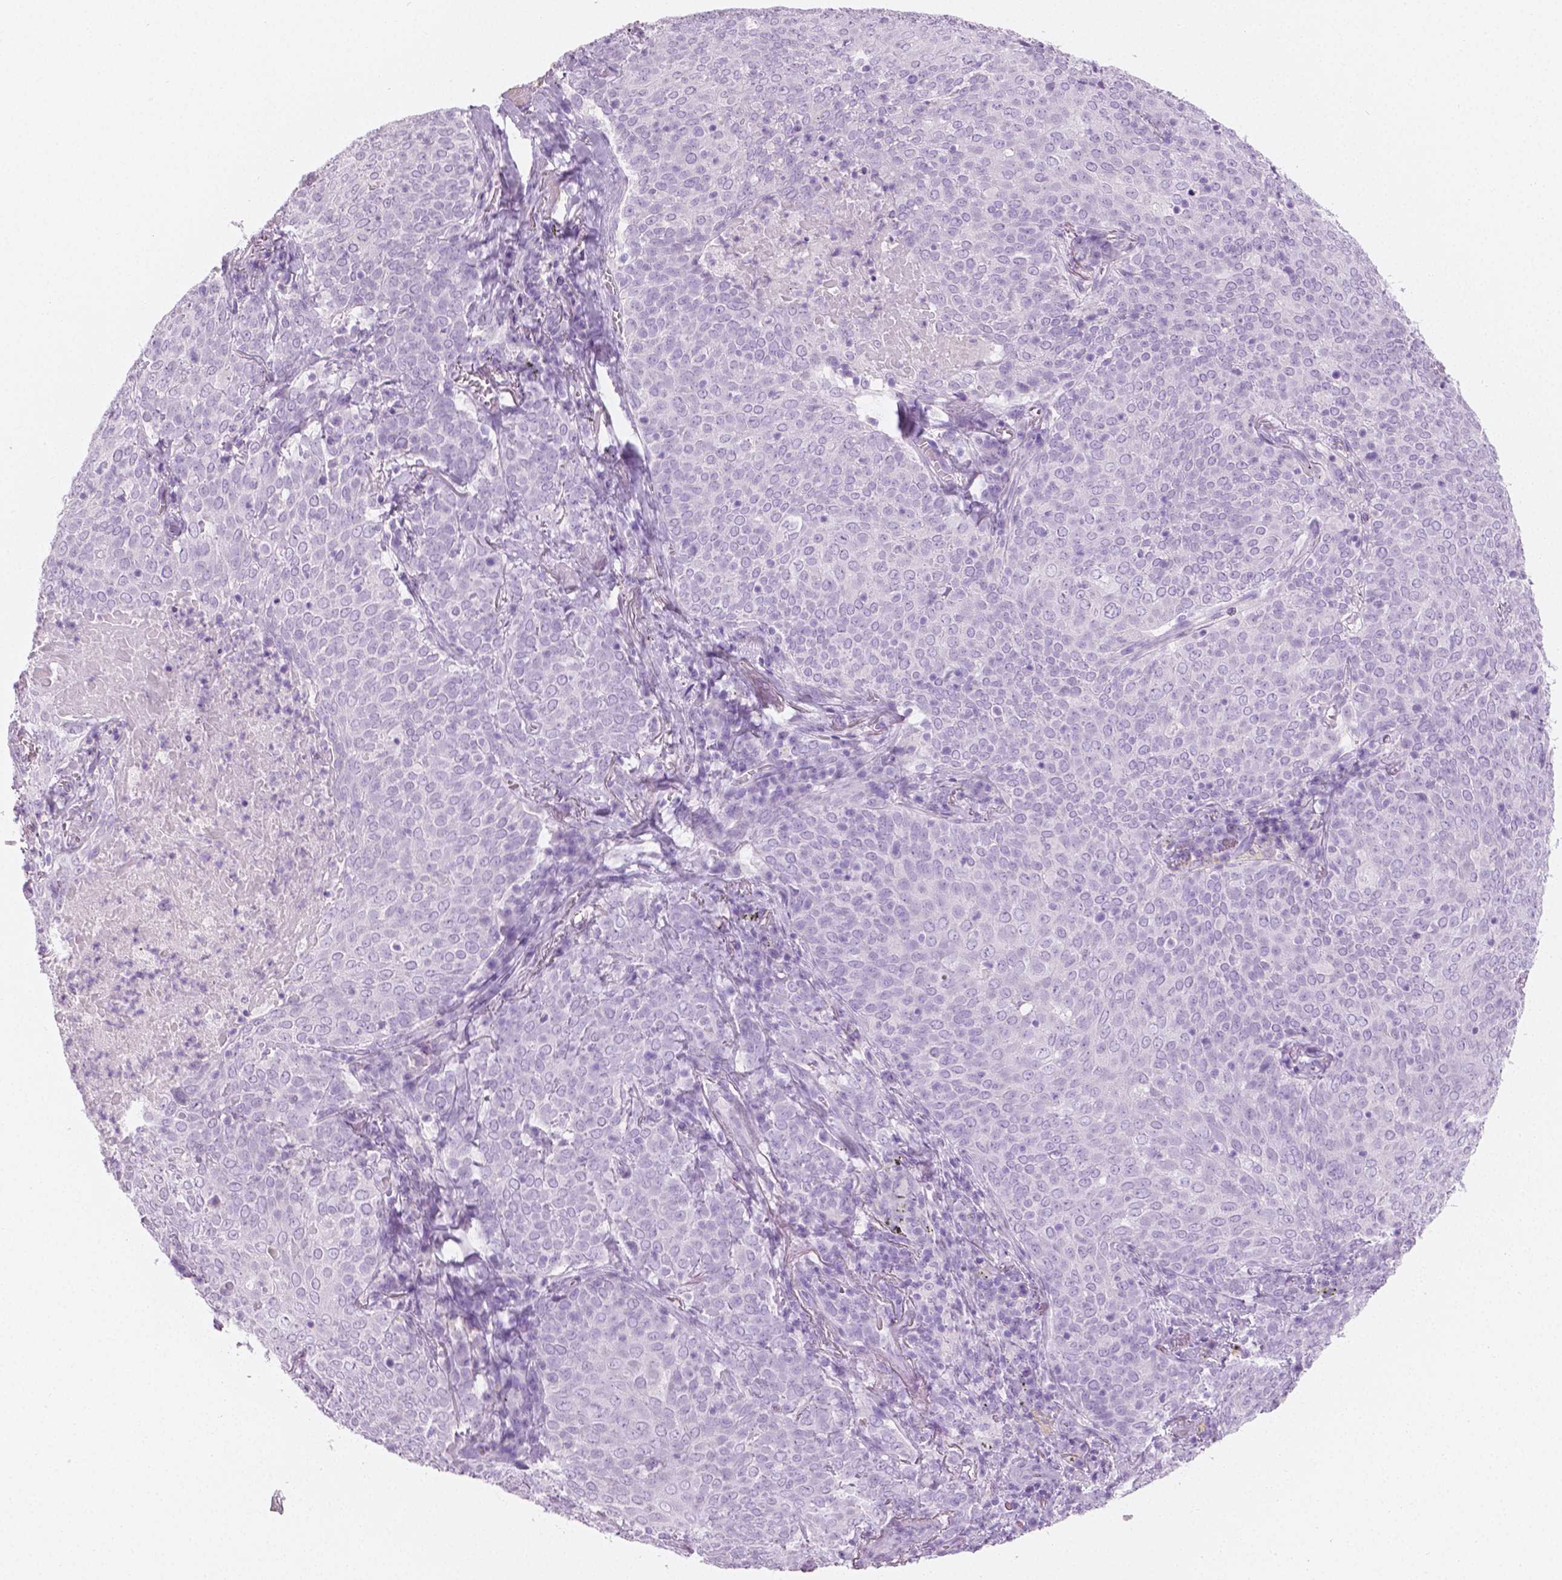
{"staining": {"intensity": "negative", "quantity": "none", "location": "none"}, "tissue": "lung cancer", "cell_type": "Tumor cells", "image_type": "cancer", "snomed": [{"axis": "morphology", "description": "Squamous cell carcinoma, NOS"}, {"axis": "topography", "description": "Lung"}], "caption": "A high-resolution image shows IHC staining of lung squamous cell carcinoma, which displays no significant expression in tumor cells. Brightfield microscopy of IHC stained with DAB (brown) and hematoxylin (blue), captured at high magnification.", "gene": "PLIN4", "patient": {"sex": "male", "age": 82}}